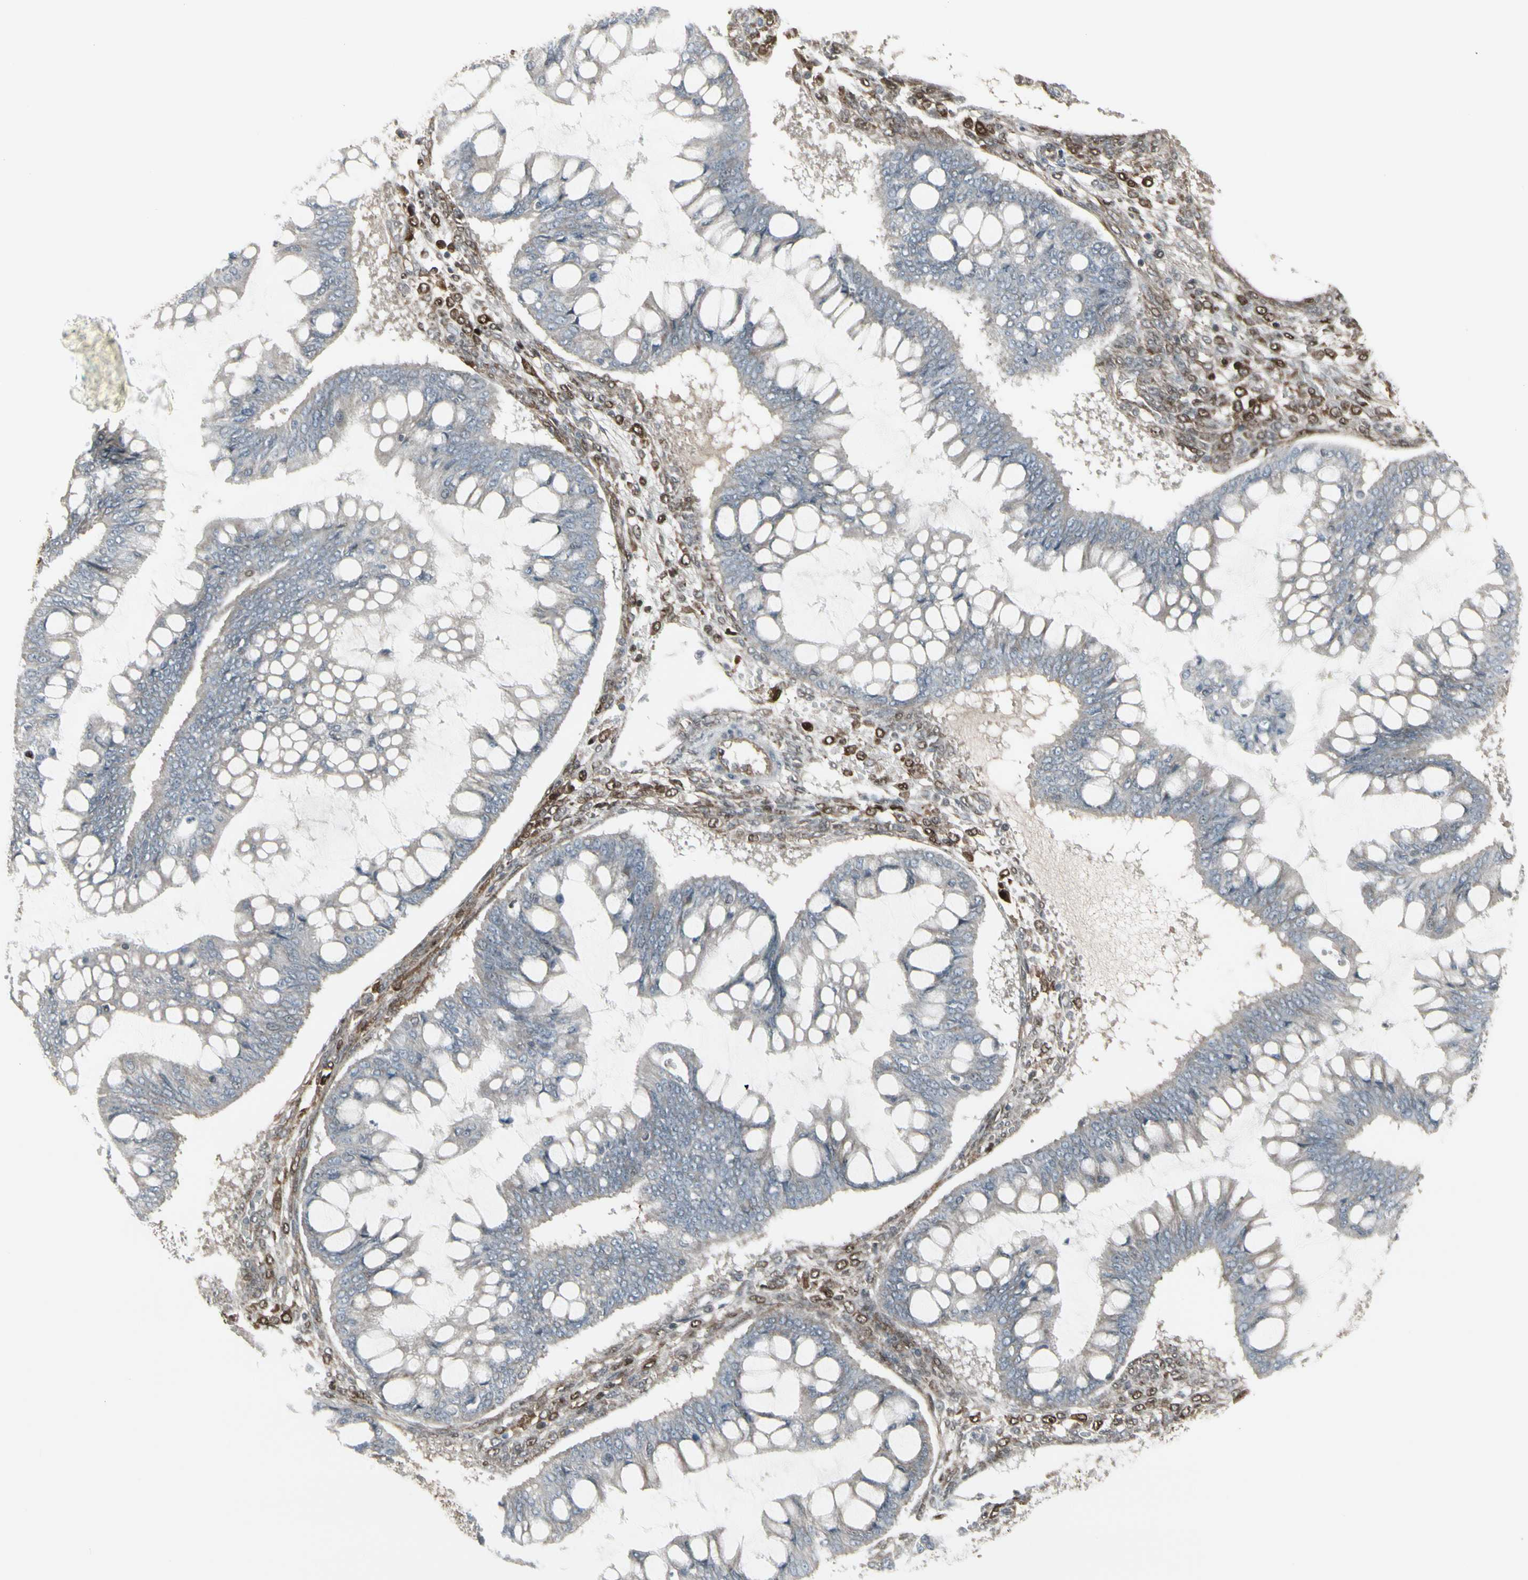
{"staining": {"intensity": "weak", "quantity": ">75%", "location": "cytoplasmic/membranous"}, "tissue": "ovarian cancer", "cell_type": "Tumor cells", "image_type": "cancer", "snomed": [{"axis": "morphology", "description": "Cystadenocarcinoma, mucinous, NOS"}, {"axis": "topography", "description": "Ovary"}], "caption": "This image exhibits immunohistochemistry (IHC) staining of ovarian mucinous cystadenocarcinoma, with low weak cytoplasmic/membranous staining in about >75% of tumor cells.", "gene": "IGFBP6", "patient": {"sex": "female", "age": 73}}